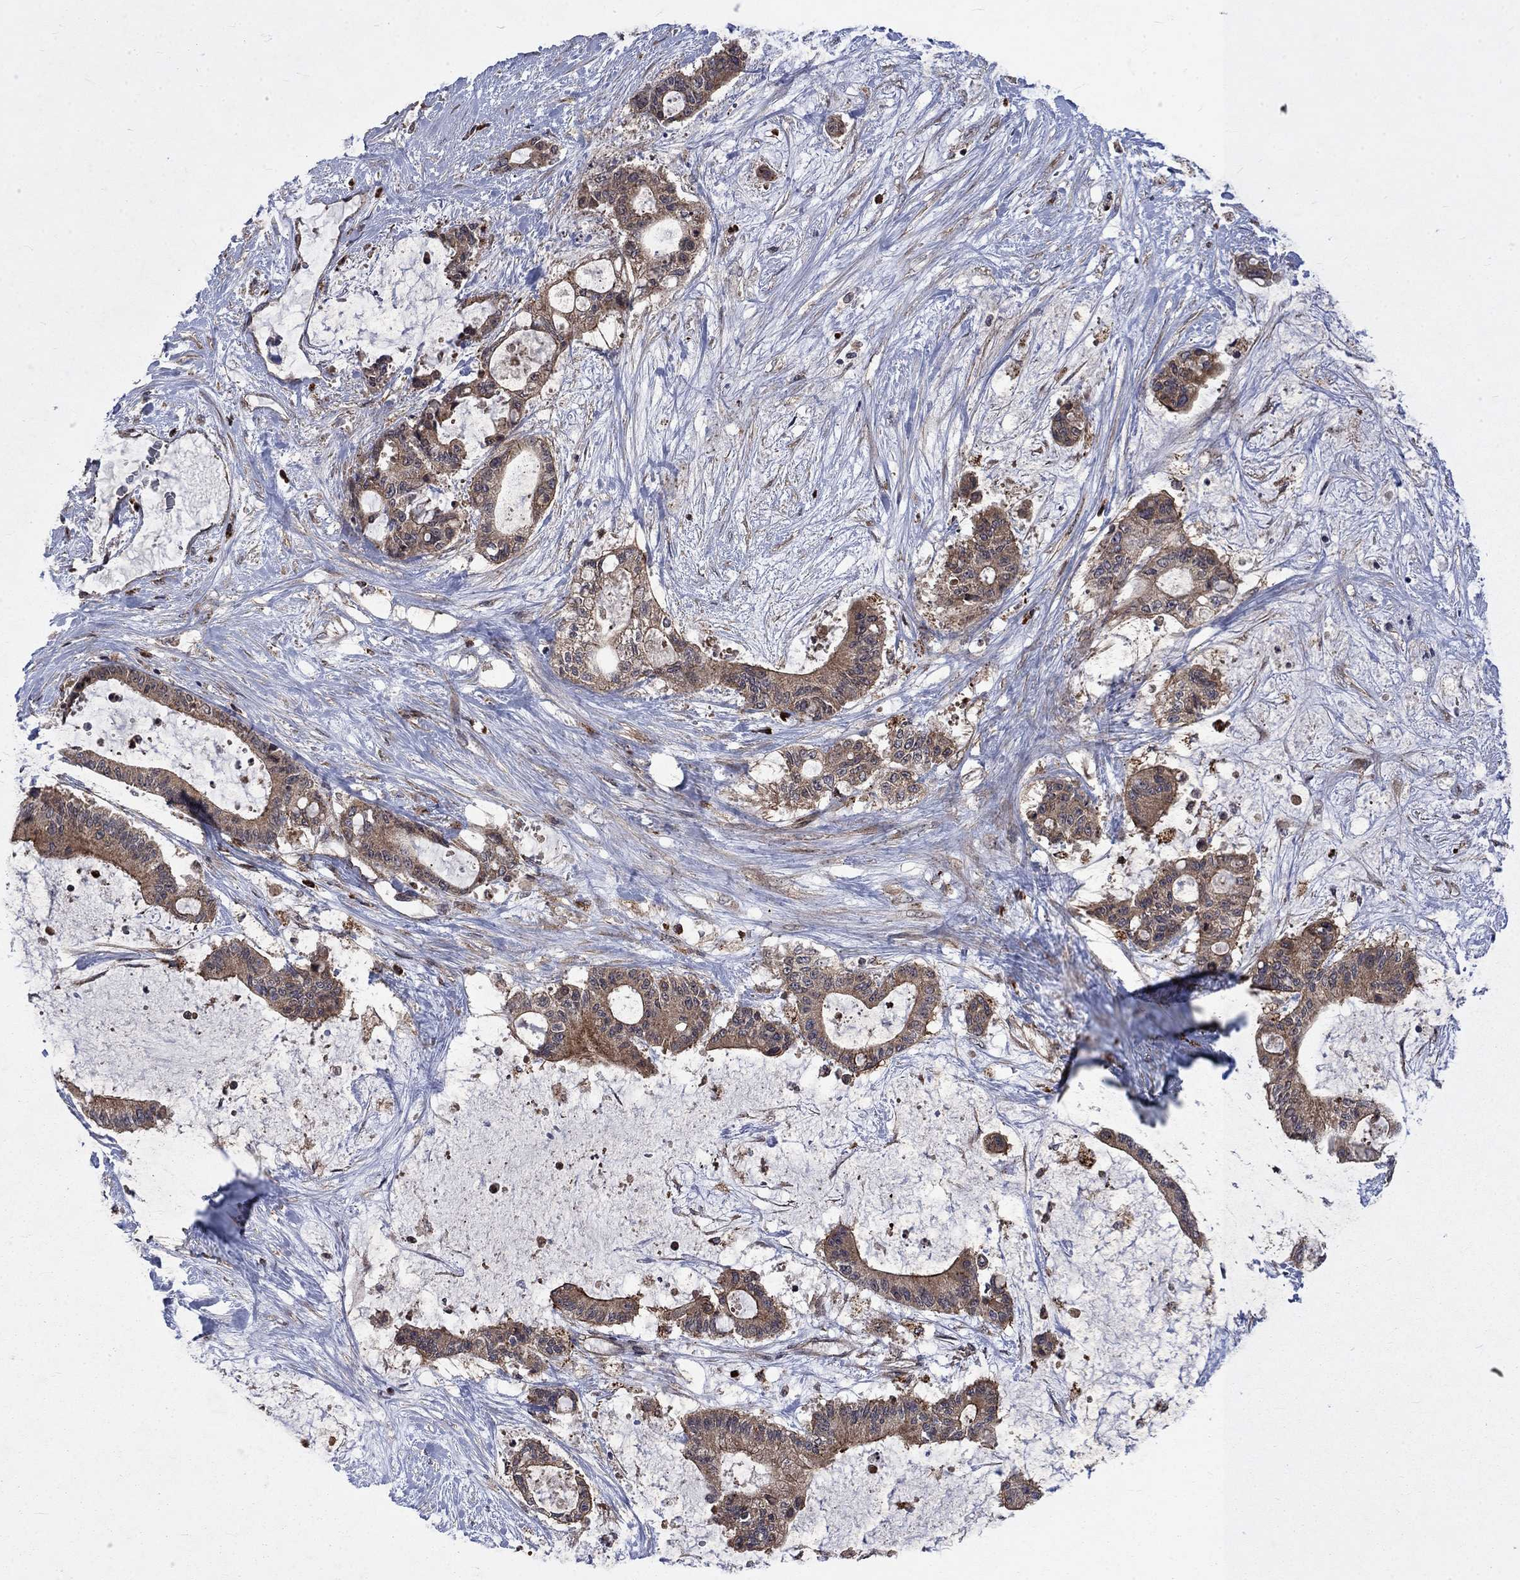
{"staining": {"intensity": "moderate", "quantity": ">75%", "location": "cytoplasmic/membranous"}, "tissue": "liver cancer", "cell_type": "Tumor cells", "image_type": "cancer", "snomed": [{"axis": "morphology", "description": "Normal tissue, NOS"}, {"axis": "morphology", "description": "Cholangiocarcinoma"}, {"axis": "topography", "description": "Liver"}, {"axis": "topography", "description": "Peripheral nerve tissue"}], "caption": "Liver cholangiocarcinoma stained with IHC shows moderate cytoplasmic/membranous positivity in about >75% of tumor cells.", "gene": "TMEM33", "patient": {"sex": "female", "age": 73}}